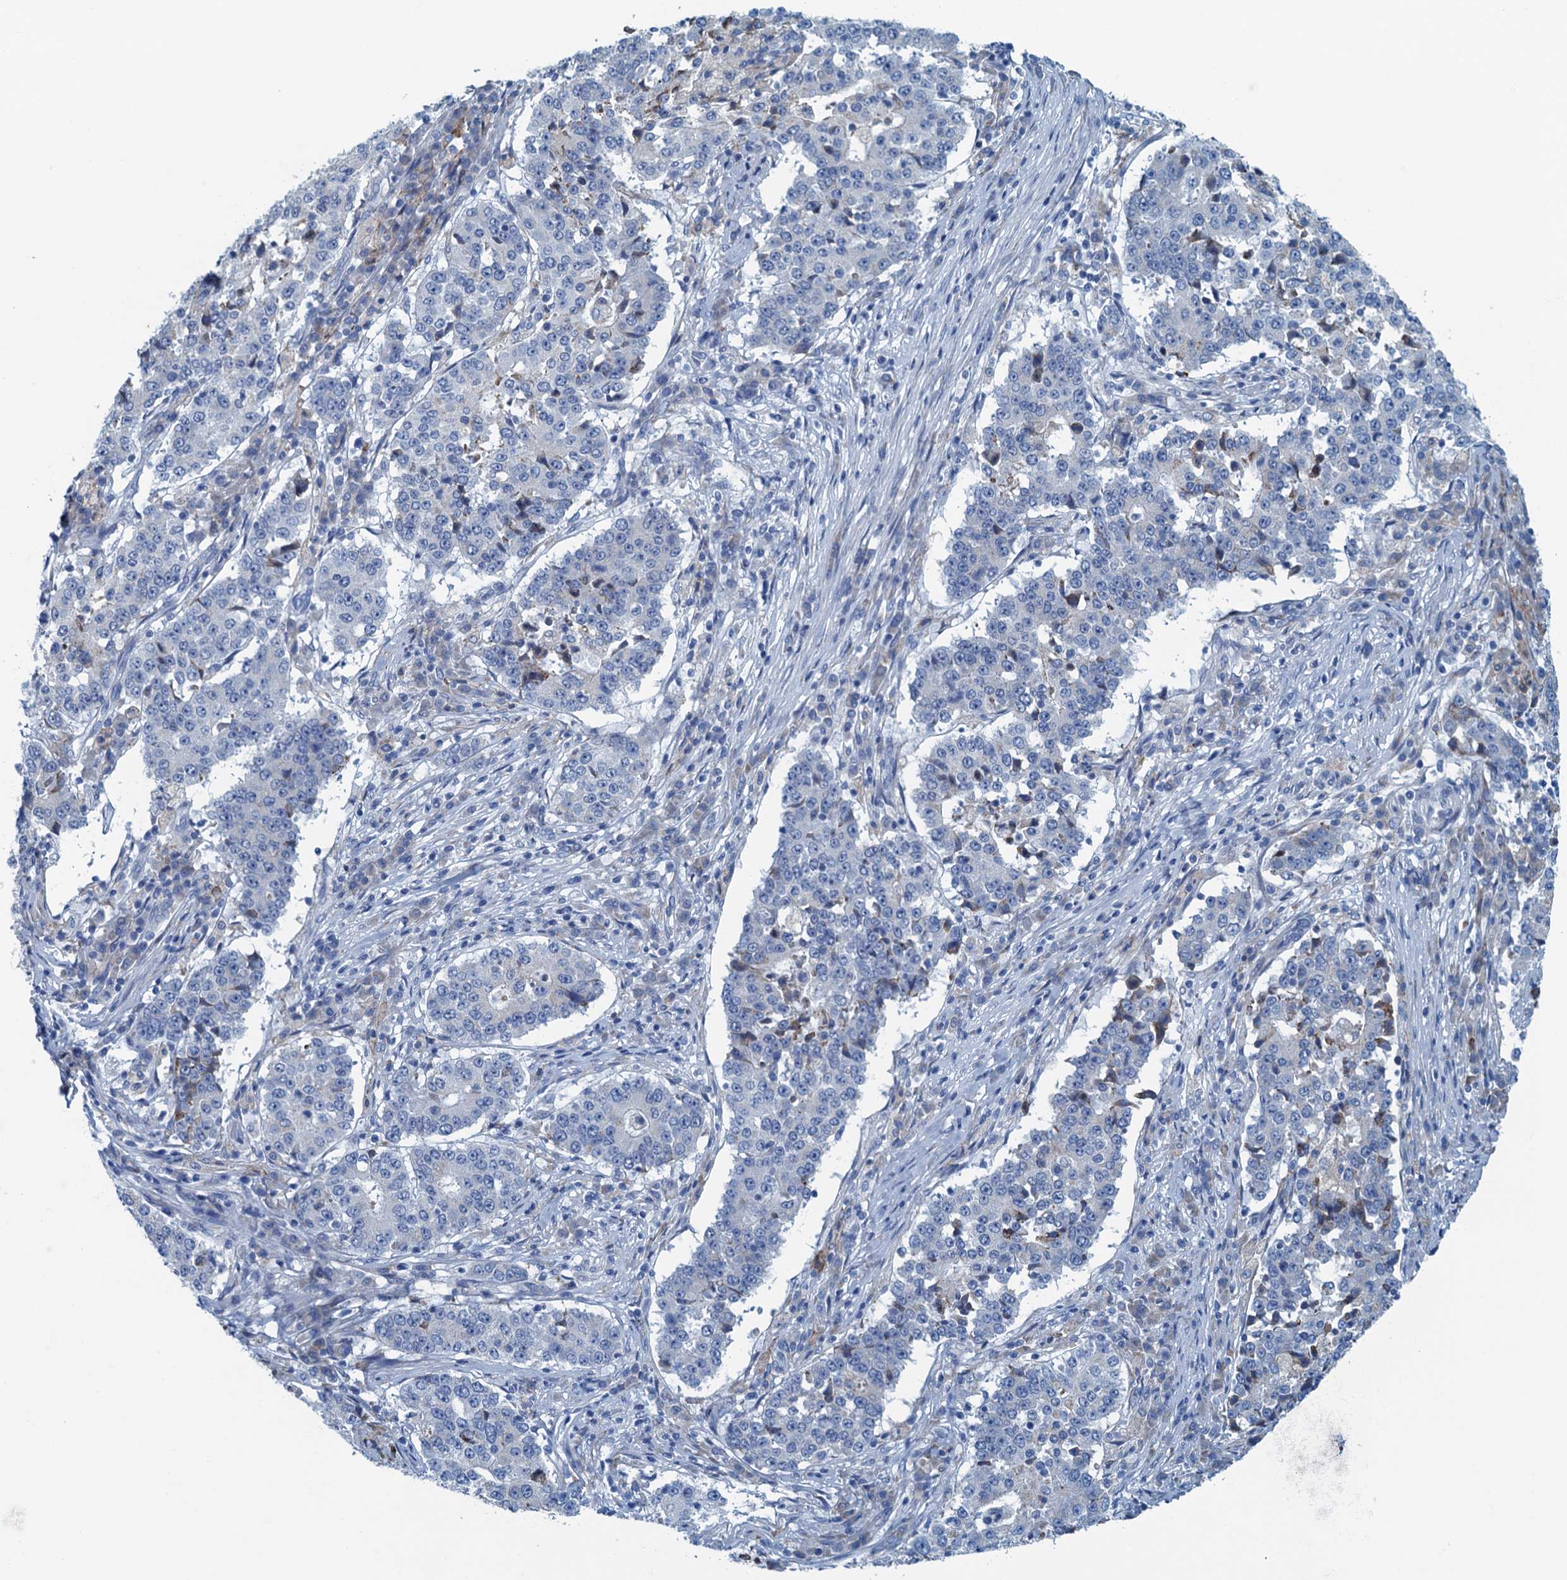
{"staining": {"intensity": "negative", "quantity": "none", "location": "none"}, "tissue": "stomach cancer", "cell_type": "Tumor cells", "image_type": "cancer", "snomed": [{"axis": "morphology", "description": "Adenocarcinoma, NOS"}, {"axis": "topography", "description": "Stomach"}], "caption": "Immunohistochemistry (IHC) of human stomach cancer reveals no staining in tumor cells.", "gene": "C10orf88", "patient": {"sex": "male", "age": 59}}